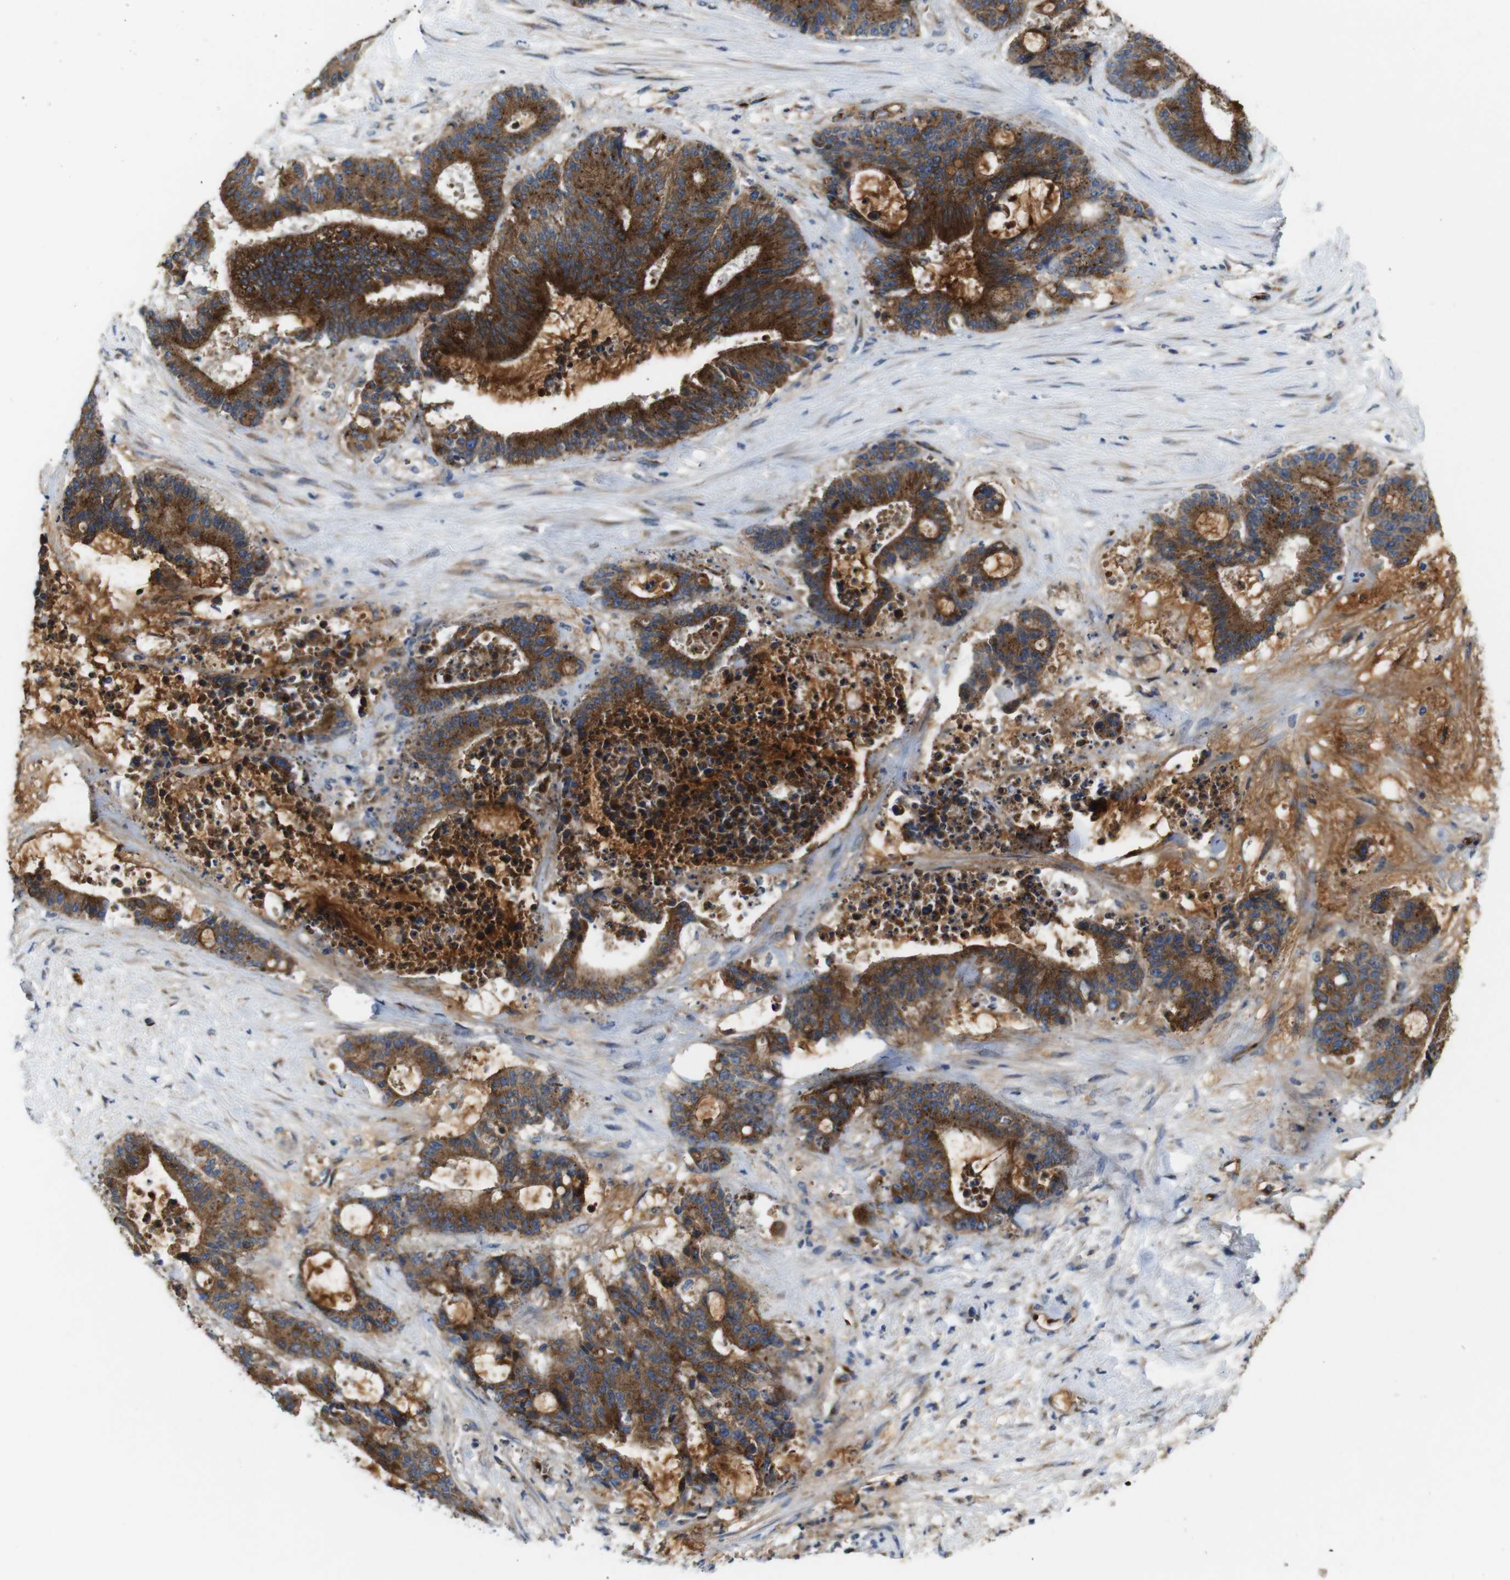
{"staining": {"intensity": "strong", "quantity": ">75%", "location": "cytoplasmic/membranous"}, "tissue": "liver cancer", "cell_type": "Tumor cells", "image_type": "cancer", "snomed": [{"axis": "morphology", "description": "Normal tissue, NOS"}, {"axis": "morphology", "description": "Cholangiocarcinoma"}, {"axis": "topography", "description": "Liver"}, {"axis": "topography", "description": "Peripheral nerve tissue"}], "caption": "This micrograph reveals immunohistochemistry staining of human cholangiocarcinoma (liver), with high strong cytoplasmic/membranous expression in about >75% of tumor cells.", "gene": "EFCAB14", "patient": {"sex": "female", "age": 73}}